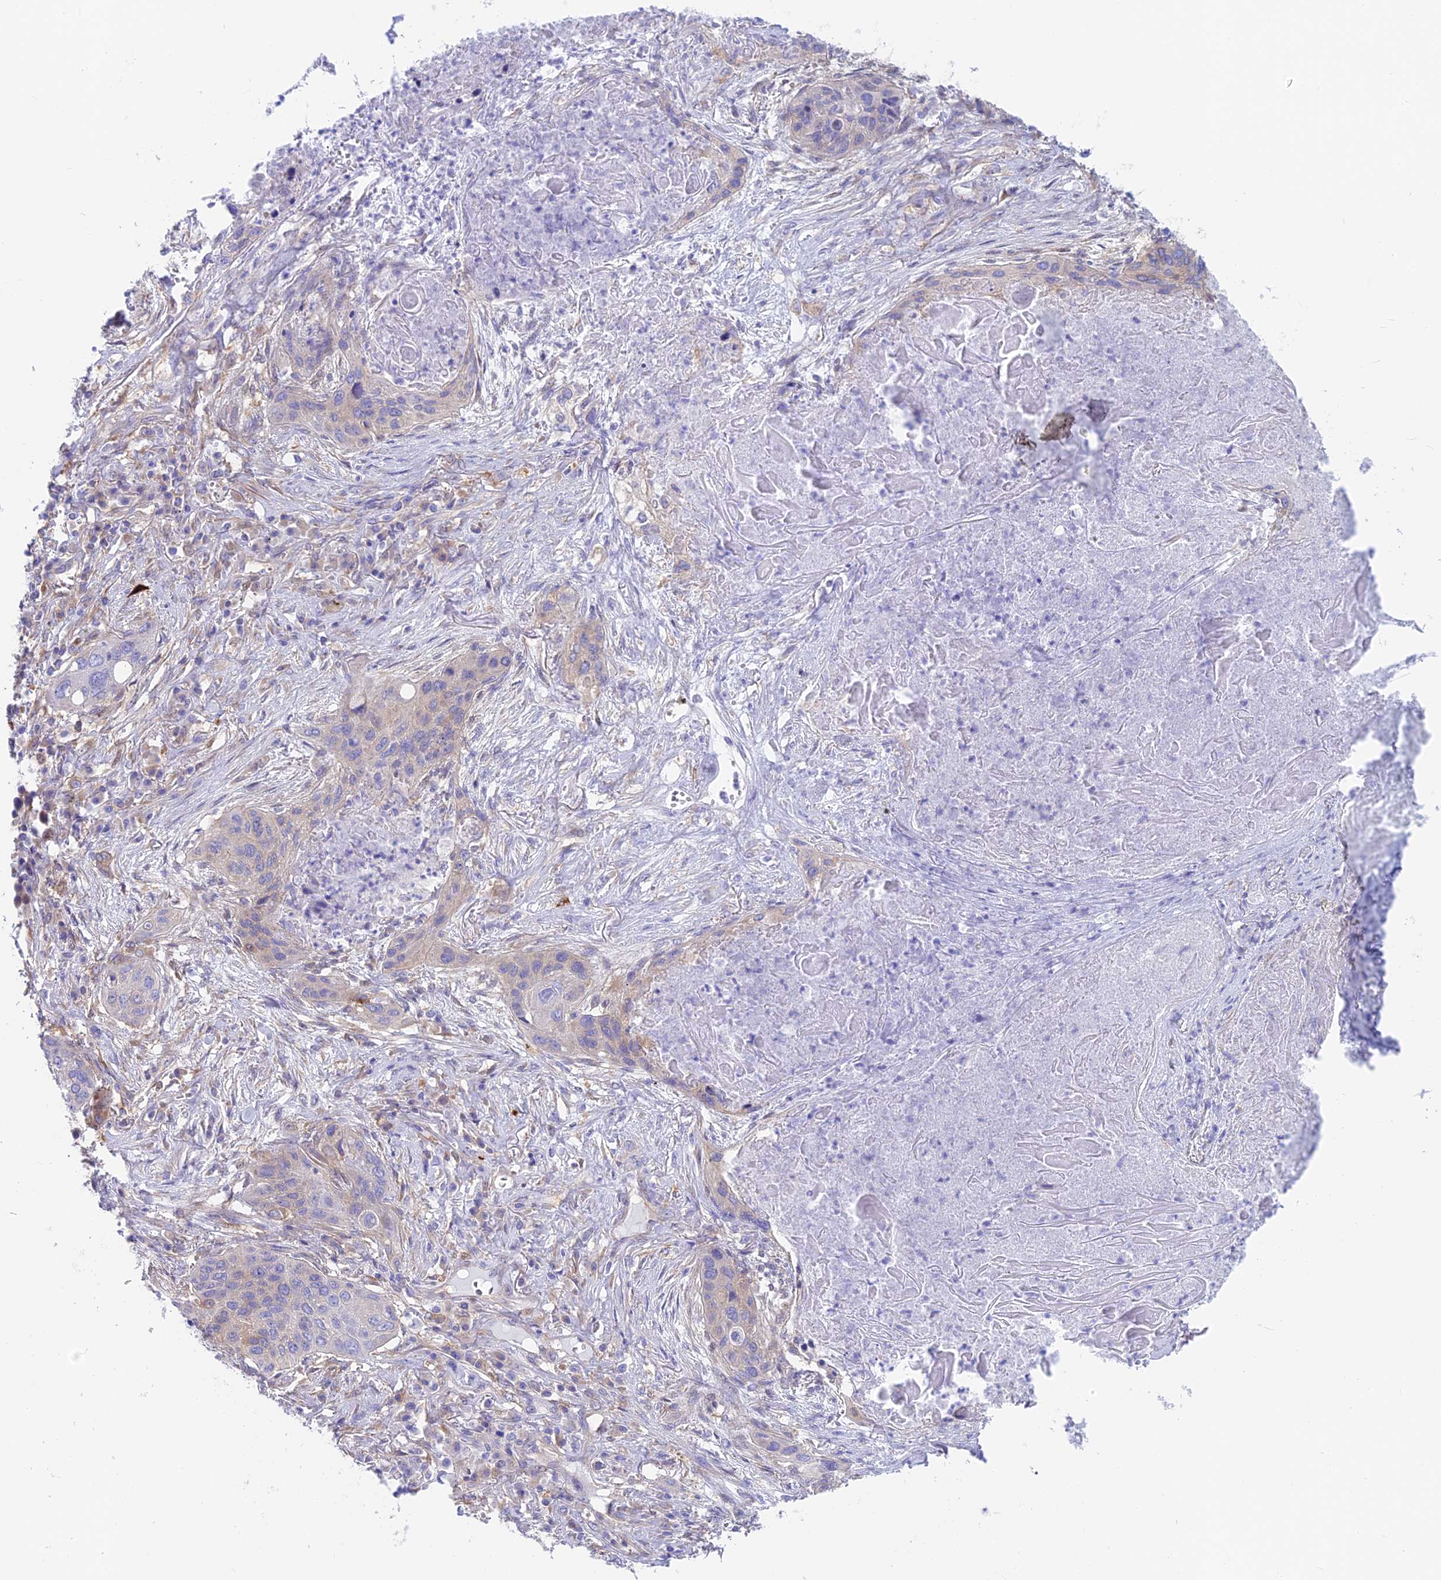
{"staining": {"intensity": "negative", "quantity": "none", "location": "none"}, "tissue": "lung cancer", "cell_type": "Tumor cells", "image_type": "cancer", "snomed": [{"axis": "morphology", "description": "Squamous cell carcinoma, NOS"}, {"axis": "topography", "description": "Lung"}], "caption": "The immunohistochemistry (IHC) micrograph has no significant expression in tumor cells of lung cancer tissue. (DAB (3,3'-diaminobenzidine) IHC visualized using brightfield microscopy, high magnification).", "gene": "LZTFL1", "patient": {"sex": "female", "age": 63}}